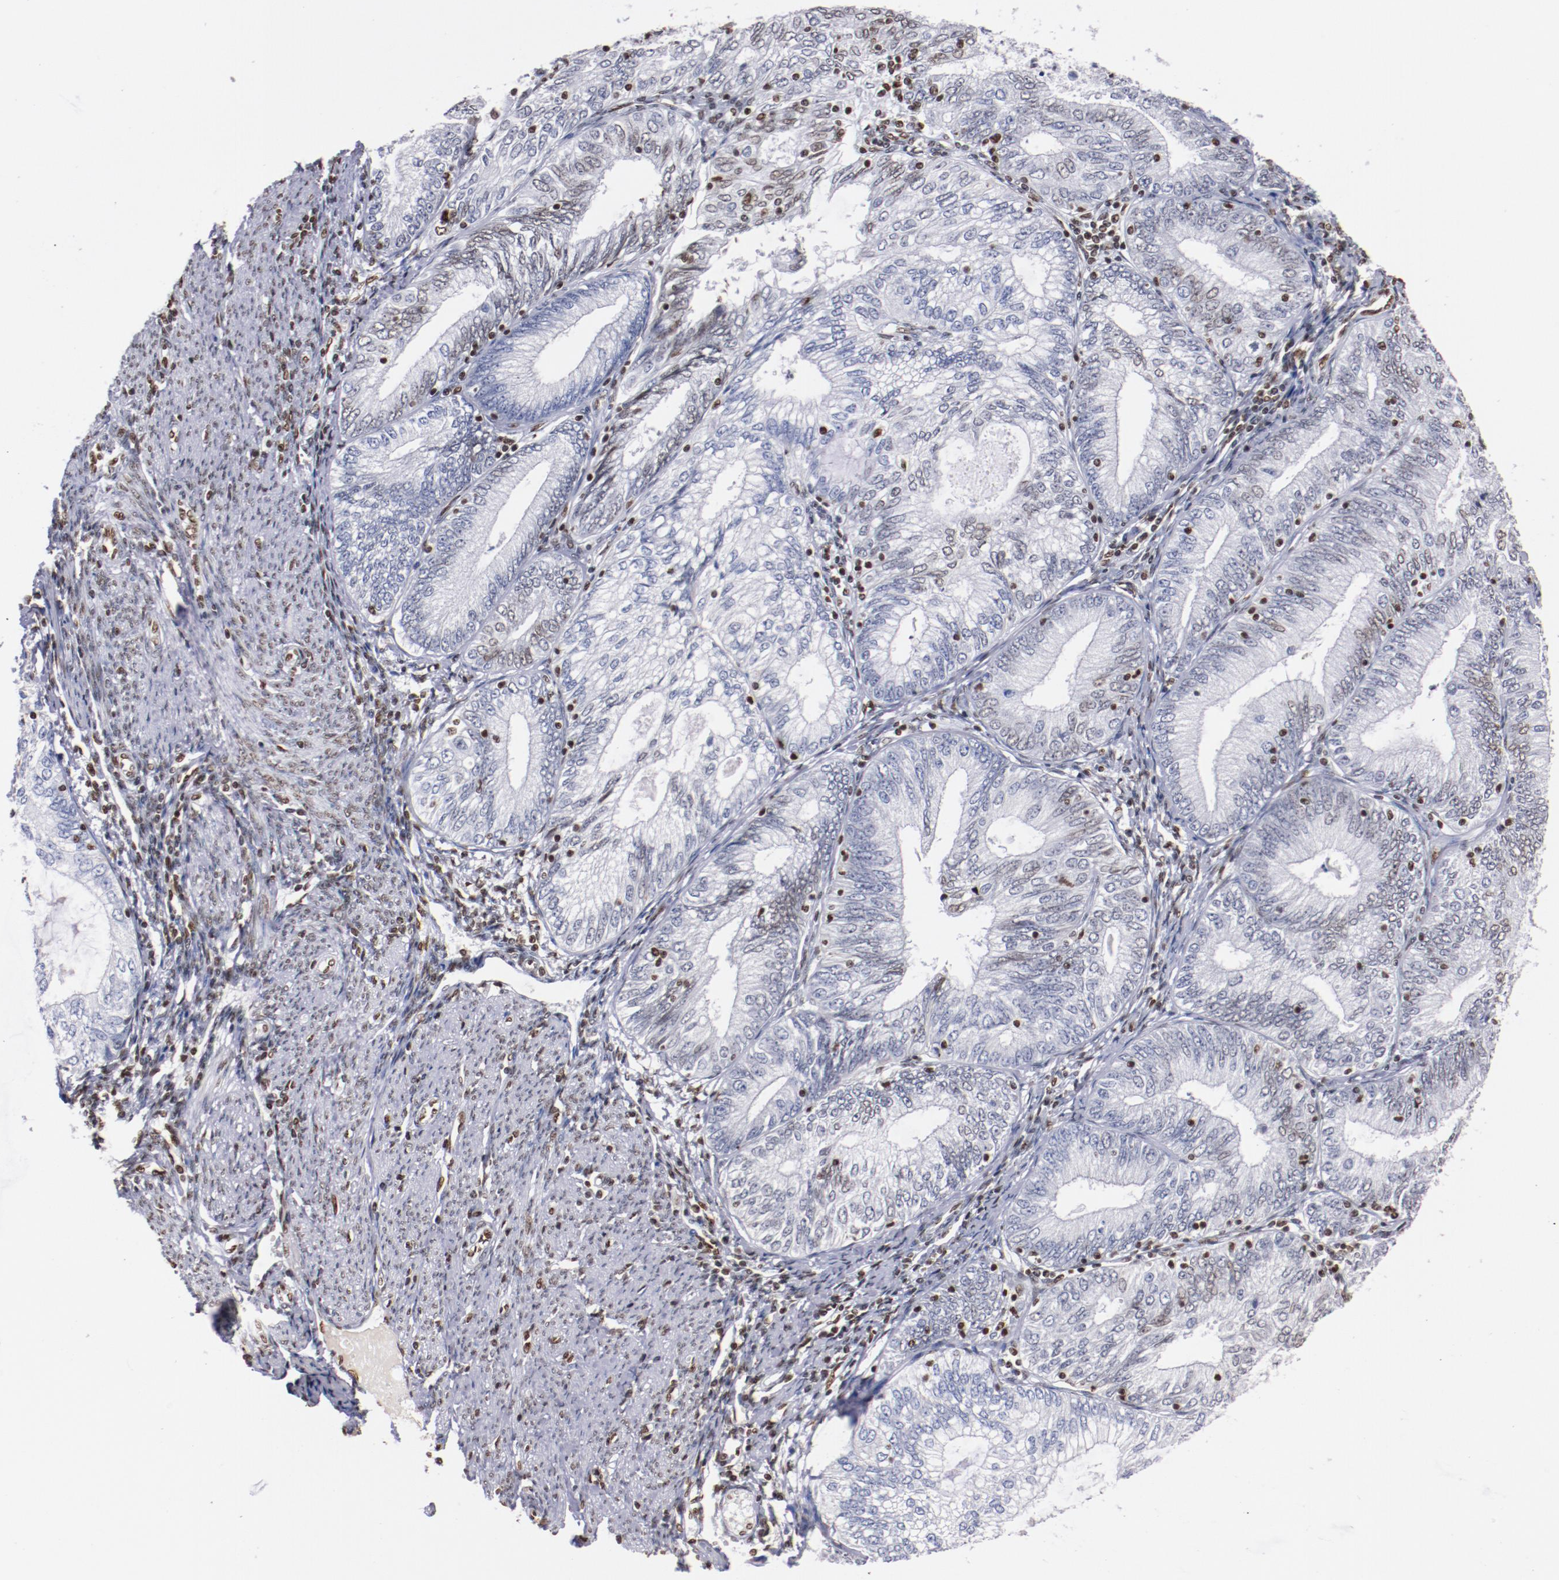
{"staining": {"intensity": "negative", "quantity": "none", "location": "none"}, "tissue": "endometrial cancer", "cell_type": "Tumor cells", "image_type": "cancer", "snomed": [{"axis": "morphology", "description": "Adenocarcinoma, NOS"}, {"axis": "topography", "description": "Endometrium"}], "caption": "There is no significant staining in tumor cells of endometrial adenocarcinoma.", "gene": "IFI16", "patient": {"sex": "female", "age": 69}}